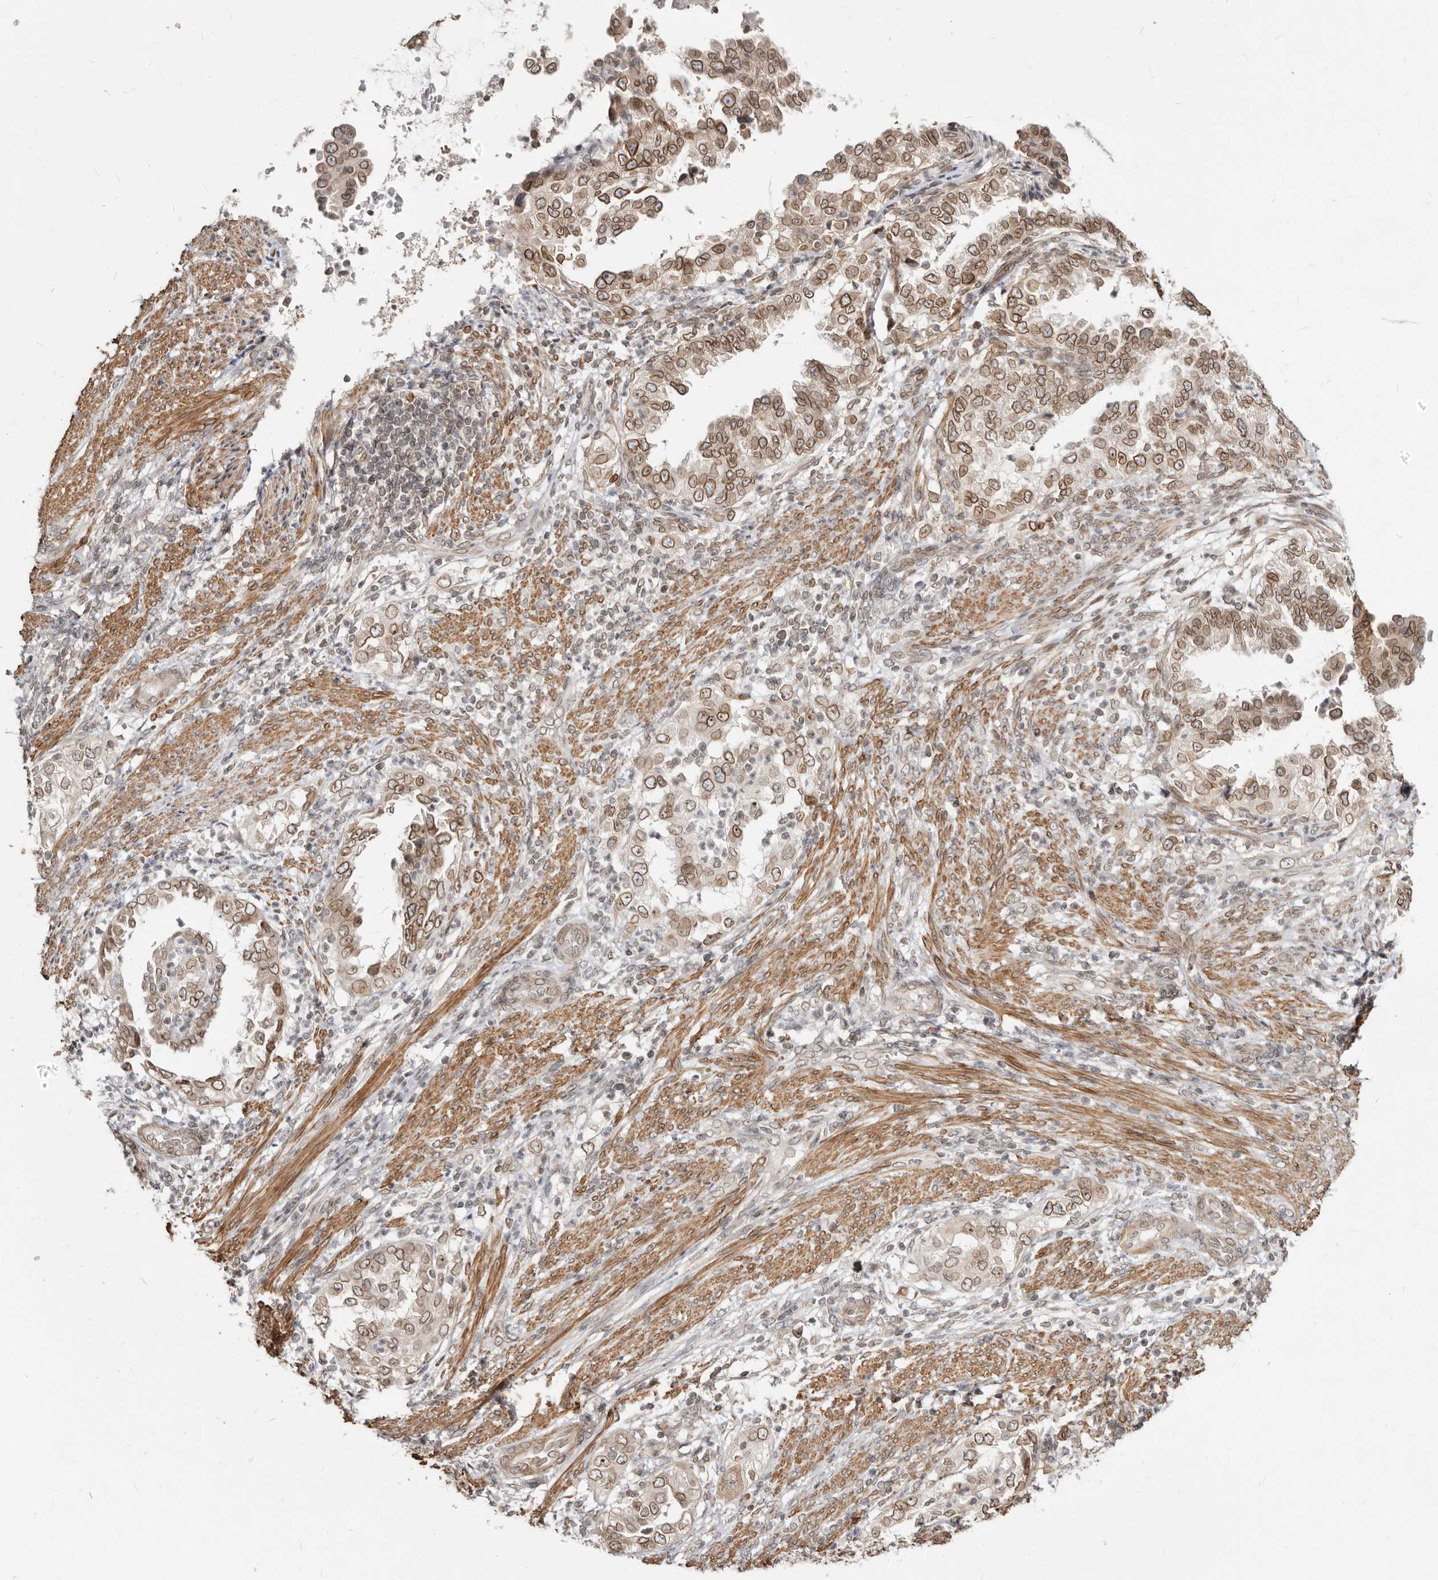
{"staining": {"intensity": "moderate", "quantity": ">75%", "location": "cytoplasmic/membranous,nuclear"}, "tissue": "endometrial cancer", "cell_type": "Tumor cells", "image_type": "cancer", "snomed": [{"axis": "morphology", "description": "Adenocarcinoma, NOS"}, {"axis": "topography", "description": "Endometrium"}], "caption": "Adenocarcinoma (endometrial) stained with a brown dye reveals moderate cytoplasmic/membranous and nuclear positive positivity in approximately >75% of tumor cells.", "gene": "NUP153", "patient": {"sex": "female", "age": 85}}